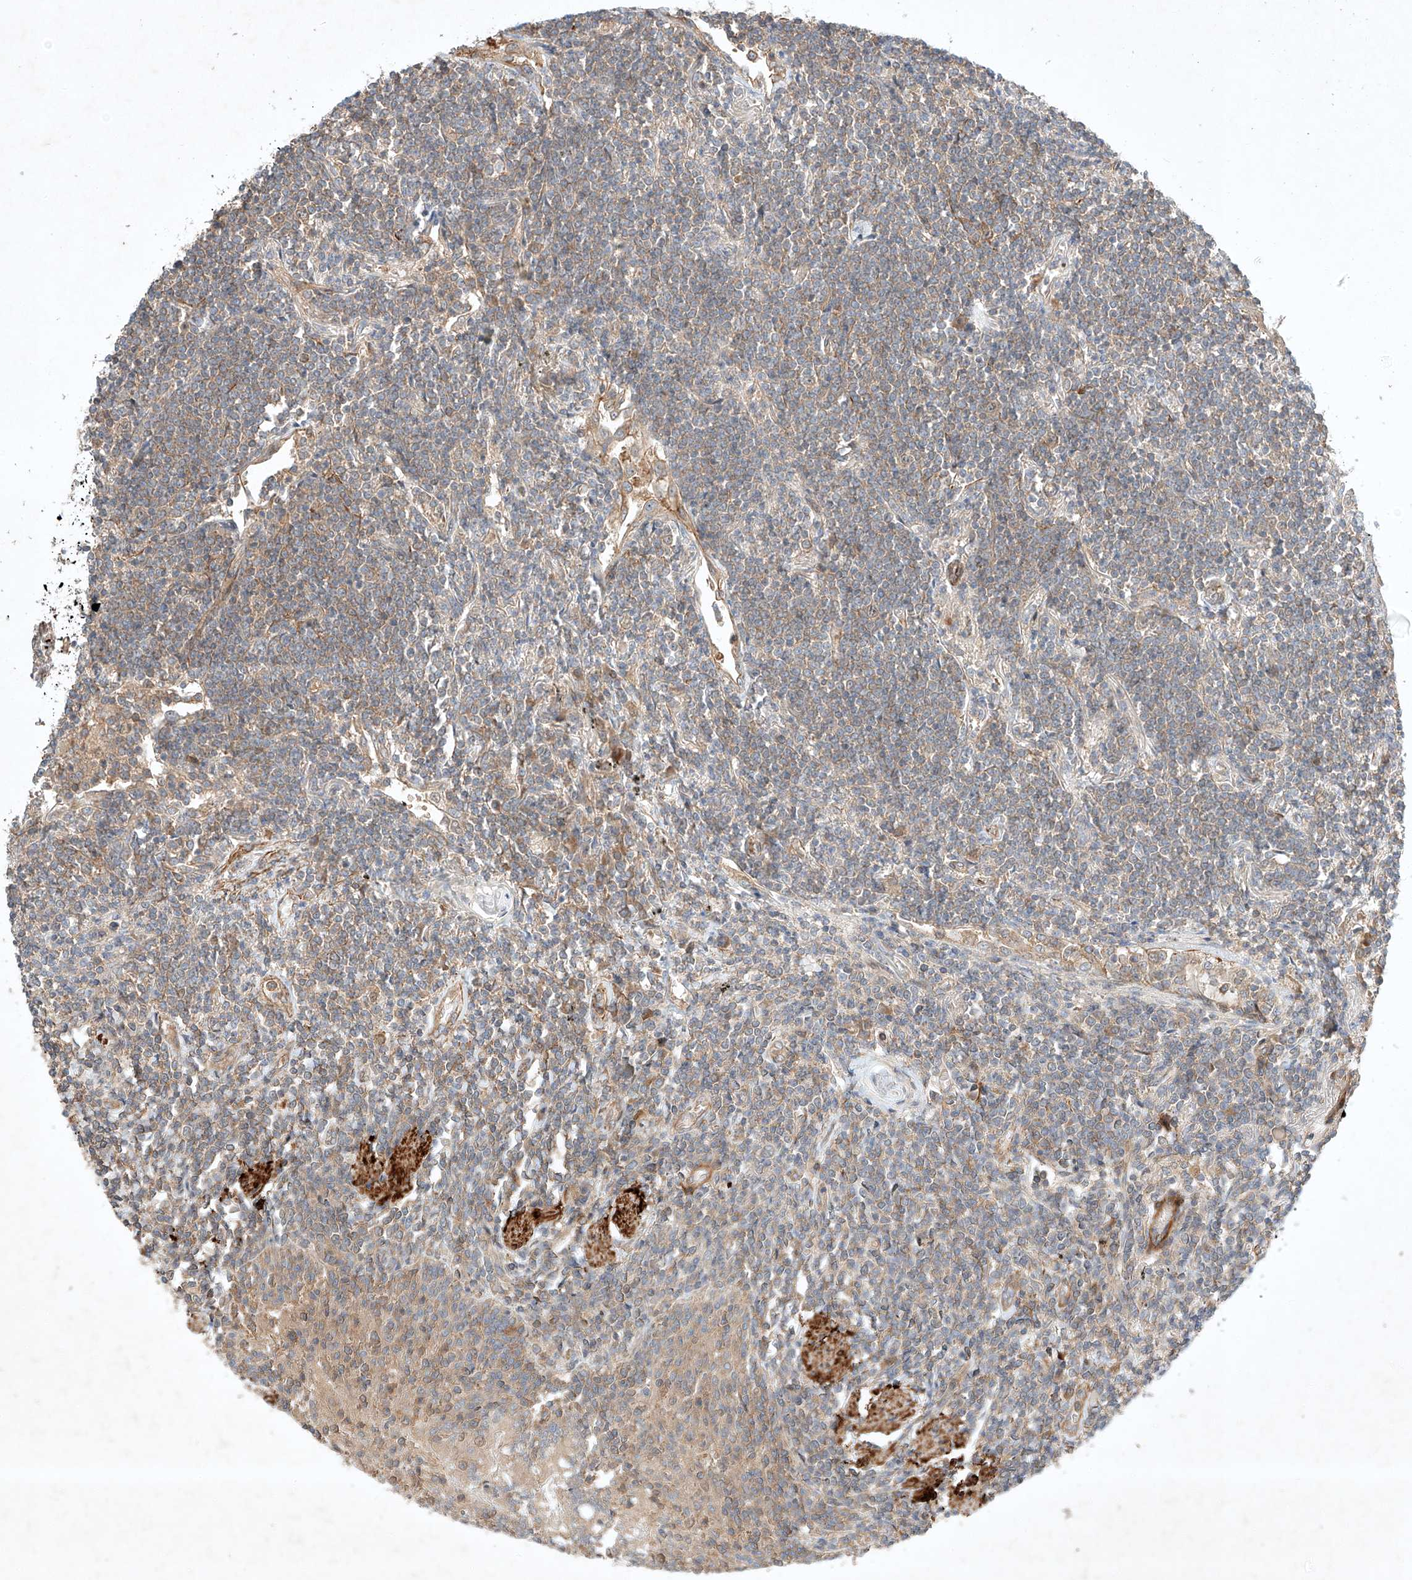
{"staining": {"intensity": "weak", "quantity": "<25%", "location": "cytoplasmic/membranous"}, "tissue": "lymphoma", "cell_type": "Tumor cells", "image_type": "cancer", "snomed": [{"axis": "morphology", "description": "Malignant lymphoma, non-Hodgkin's type, Low grade"}, {"axis": "topography", "description": "Lung"}], "caption": "This histopathology image is of low-grade malignant lymphoma, non-Hodgkin's type stained with immunohistochemistry (IHC) to label a protein in brown with the nuclei are counter-stained blue. There is no expression in tumor cells.", "gene": "ARHGAP33", "patient": {"sex": "female", "age": 71}}